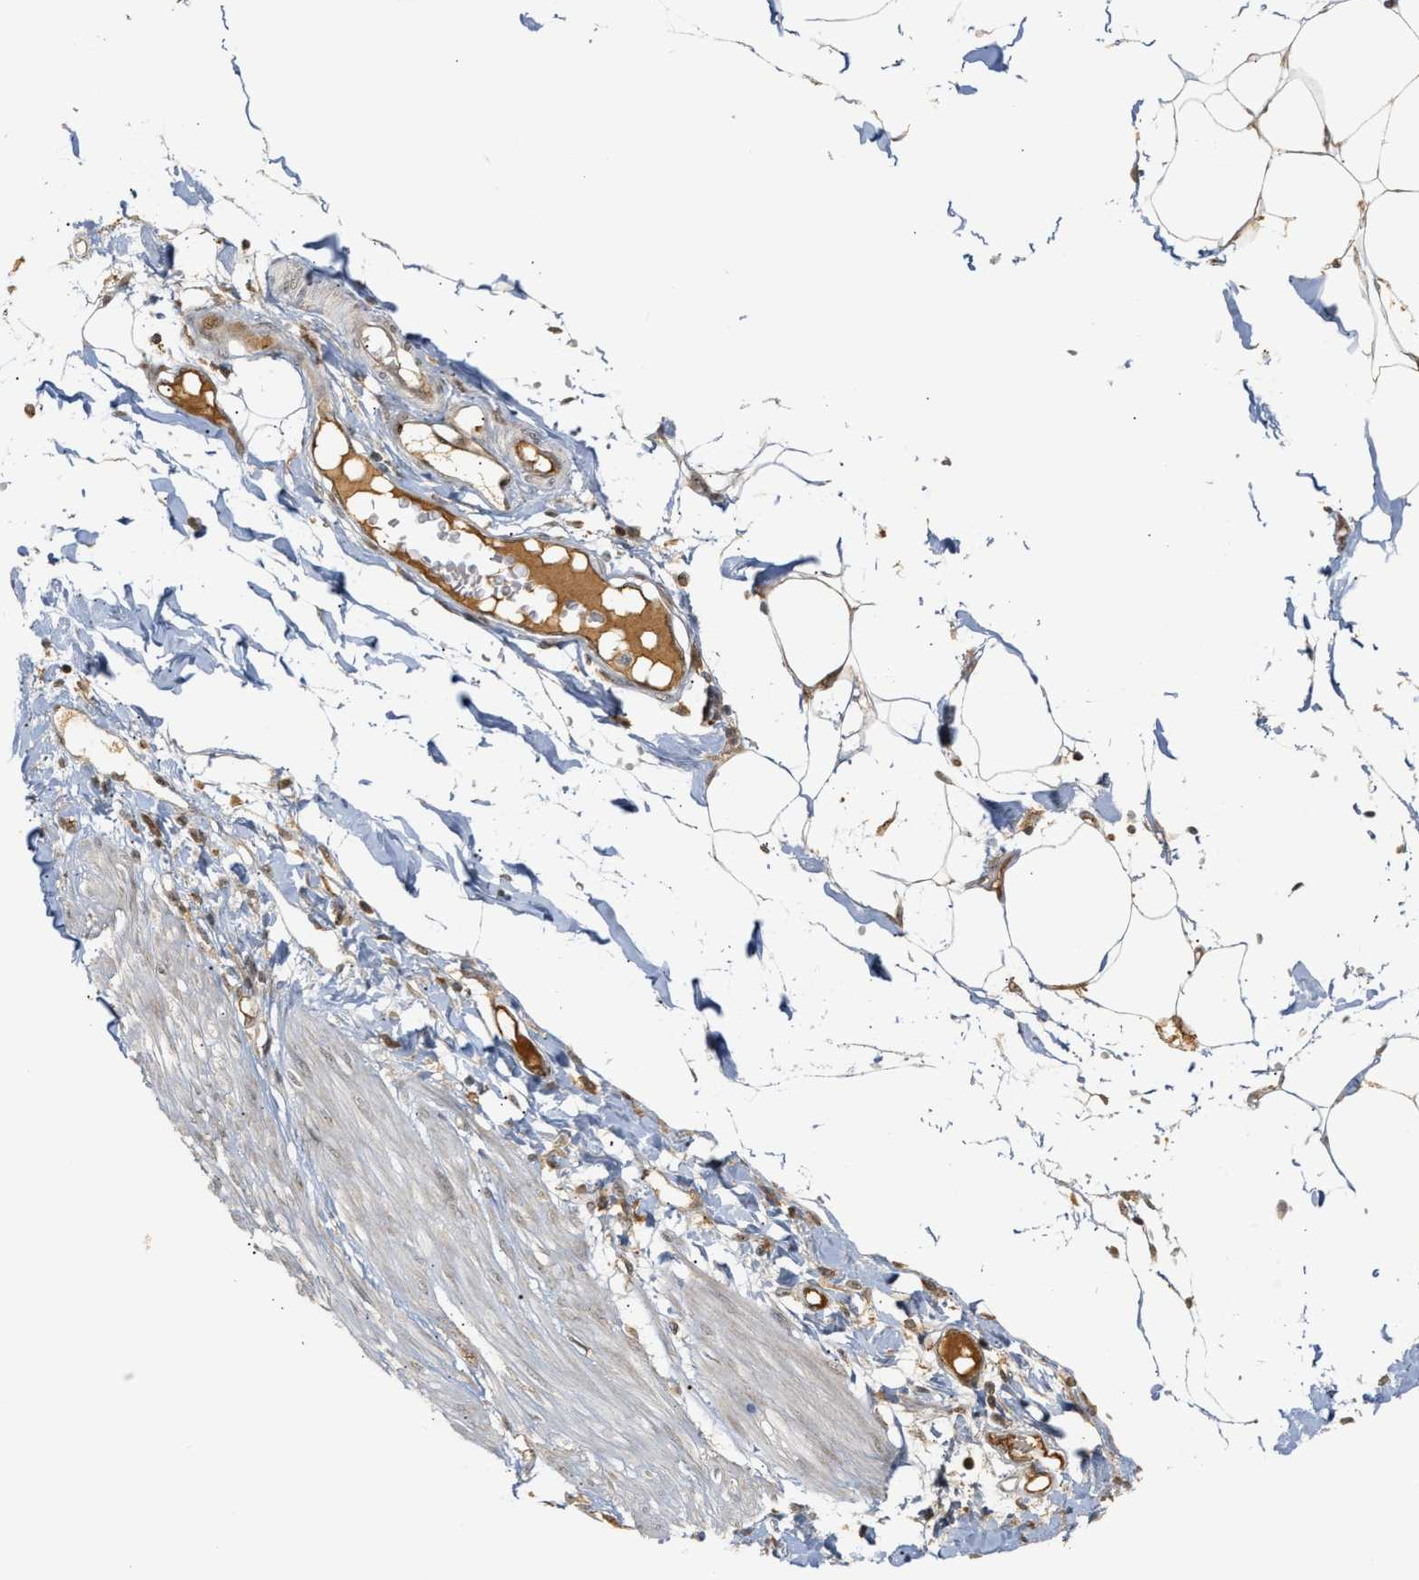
{"staining": {"intensity": "moderate", "quantity": ">75%", "location": "cytoplasmic/membranous,nuclear"}, "tissue": "adipose tissue", "cell_type": "Adipocytes", "image_type": "normal", "snomed": [{"axis": "morphology", "description": "Normal tissue, NOS"}, {"axis": "morphology", "description": "Adenocarcinoma, NOS"}, {"axis": "topography", "description": "Colon"}, {"axis": "topography", "description": "Peripheral nerve tissue"}], "caption": "Benign adipose tissue reveals moderate cytoplasmic/membranous,nuclear staining in about >75% of adipocytes.", "gene": "ZFAND5", "patient": {"sex": "male", "age": 14}}